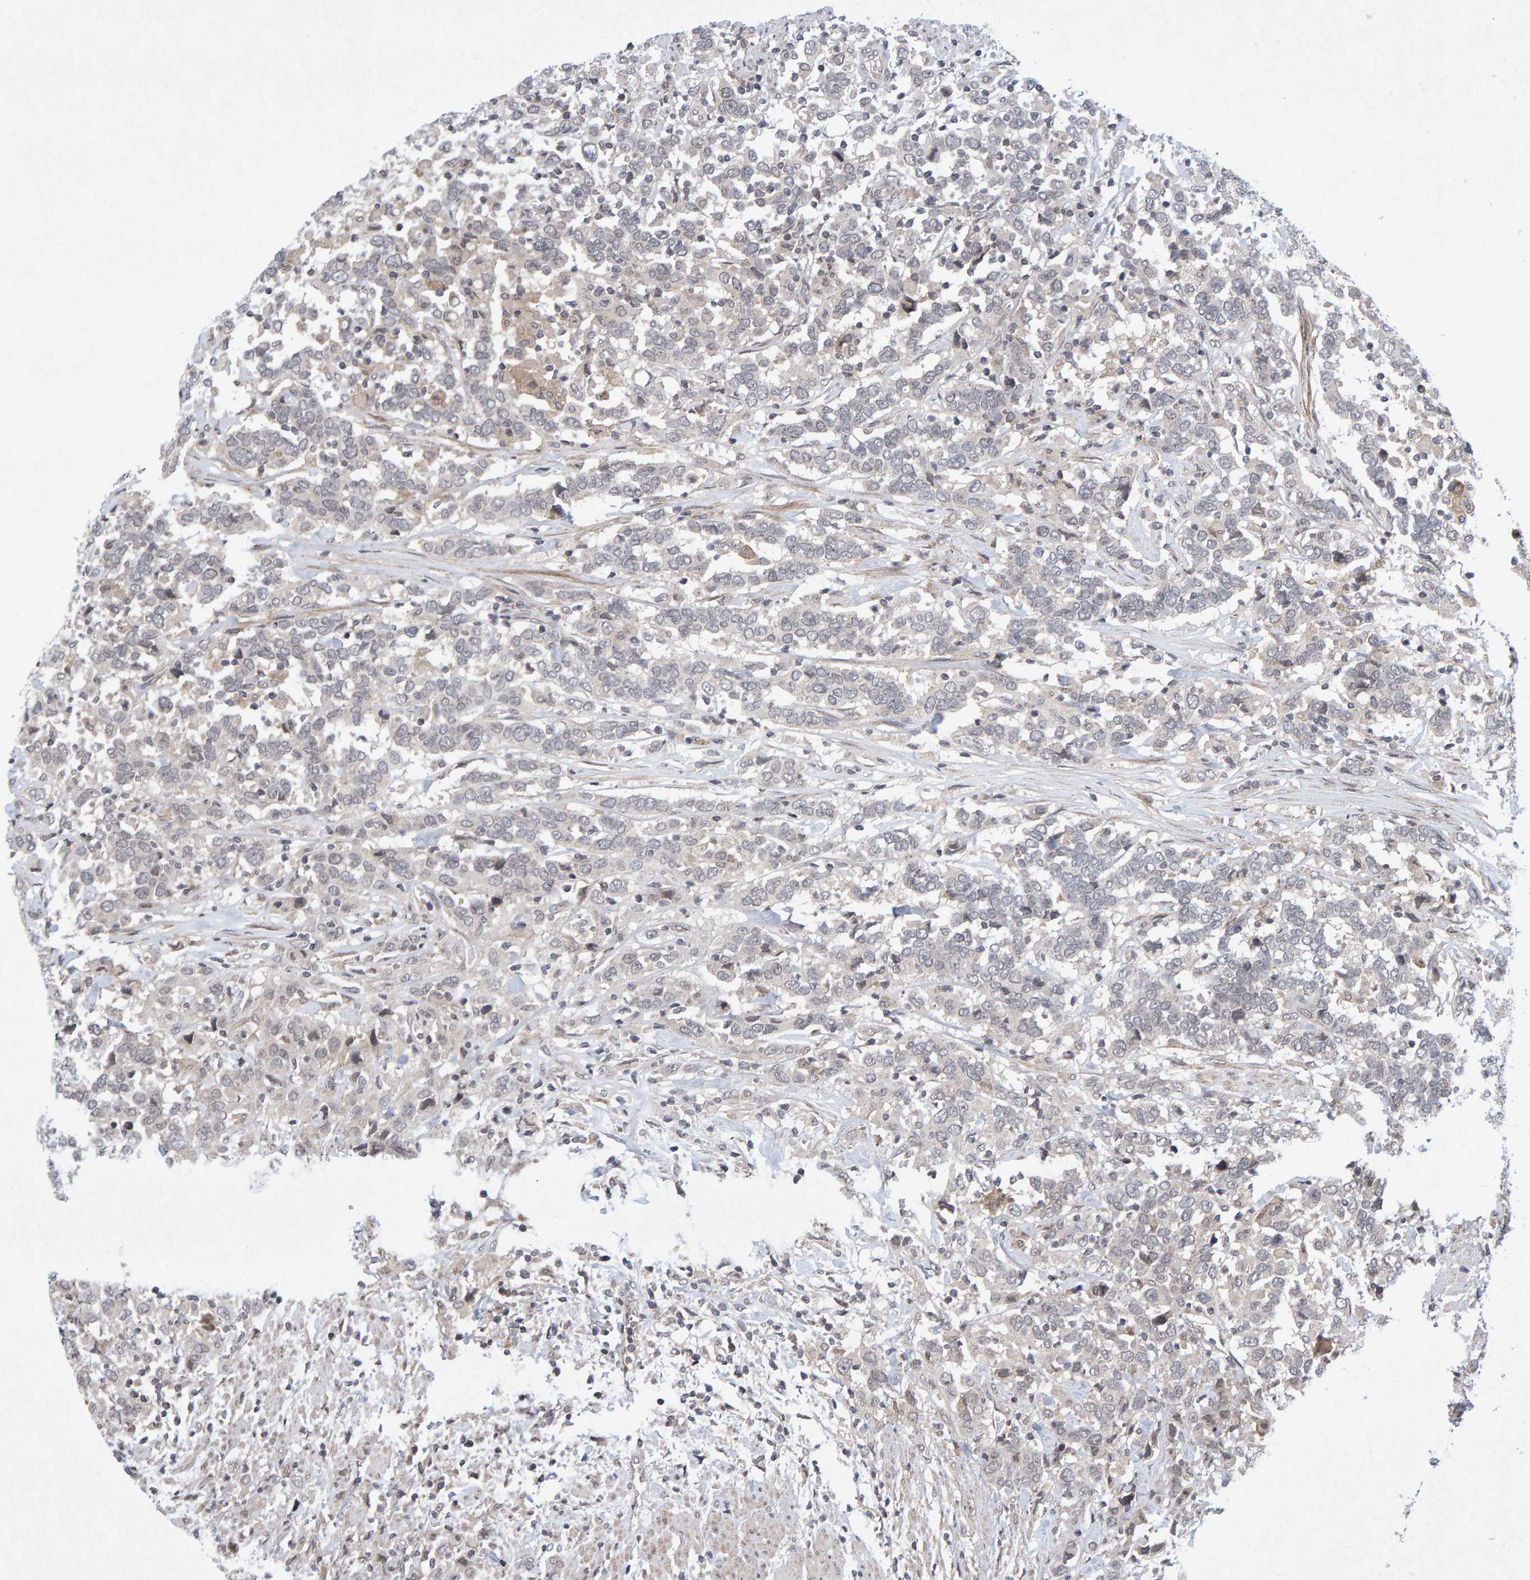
{"staining": {"intensity": "negative", "quantity": "none", "location": "none"}, "tissue": "urothelial cancer", "cell_type": "Tumor cells", "image_type": "cancer", "snomed": [{"axis": "morphology", "description": "Urothelial carcinoma, High grade"}, {"axis": "topography", "description": "Urinary bladder"}], "caption": "Tumor cells show no significant protein positivity in high-grade urothelial carcinoma.", "gene": "CDH2", "patient": {"sex": "male", "age": 61}}